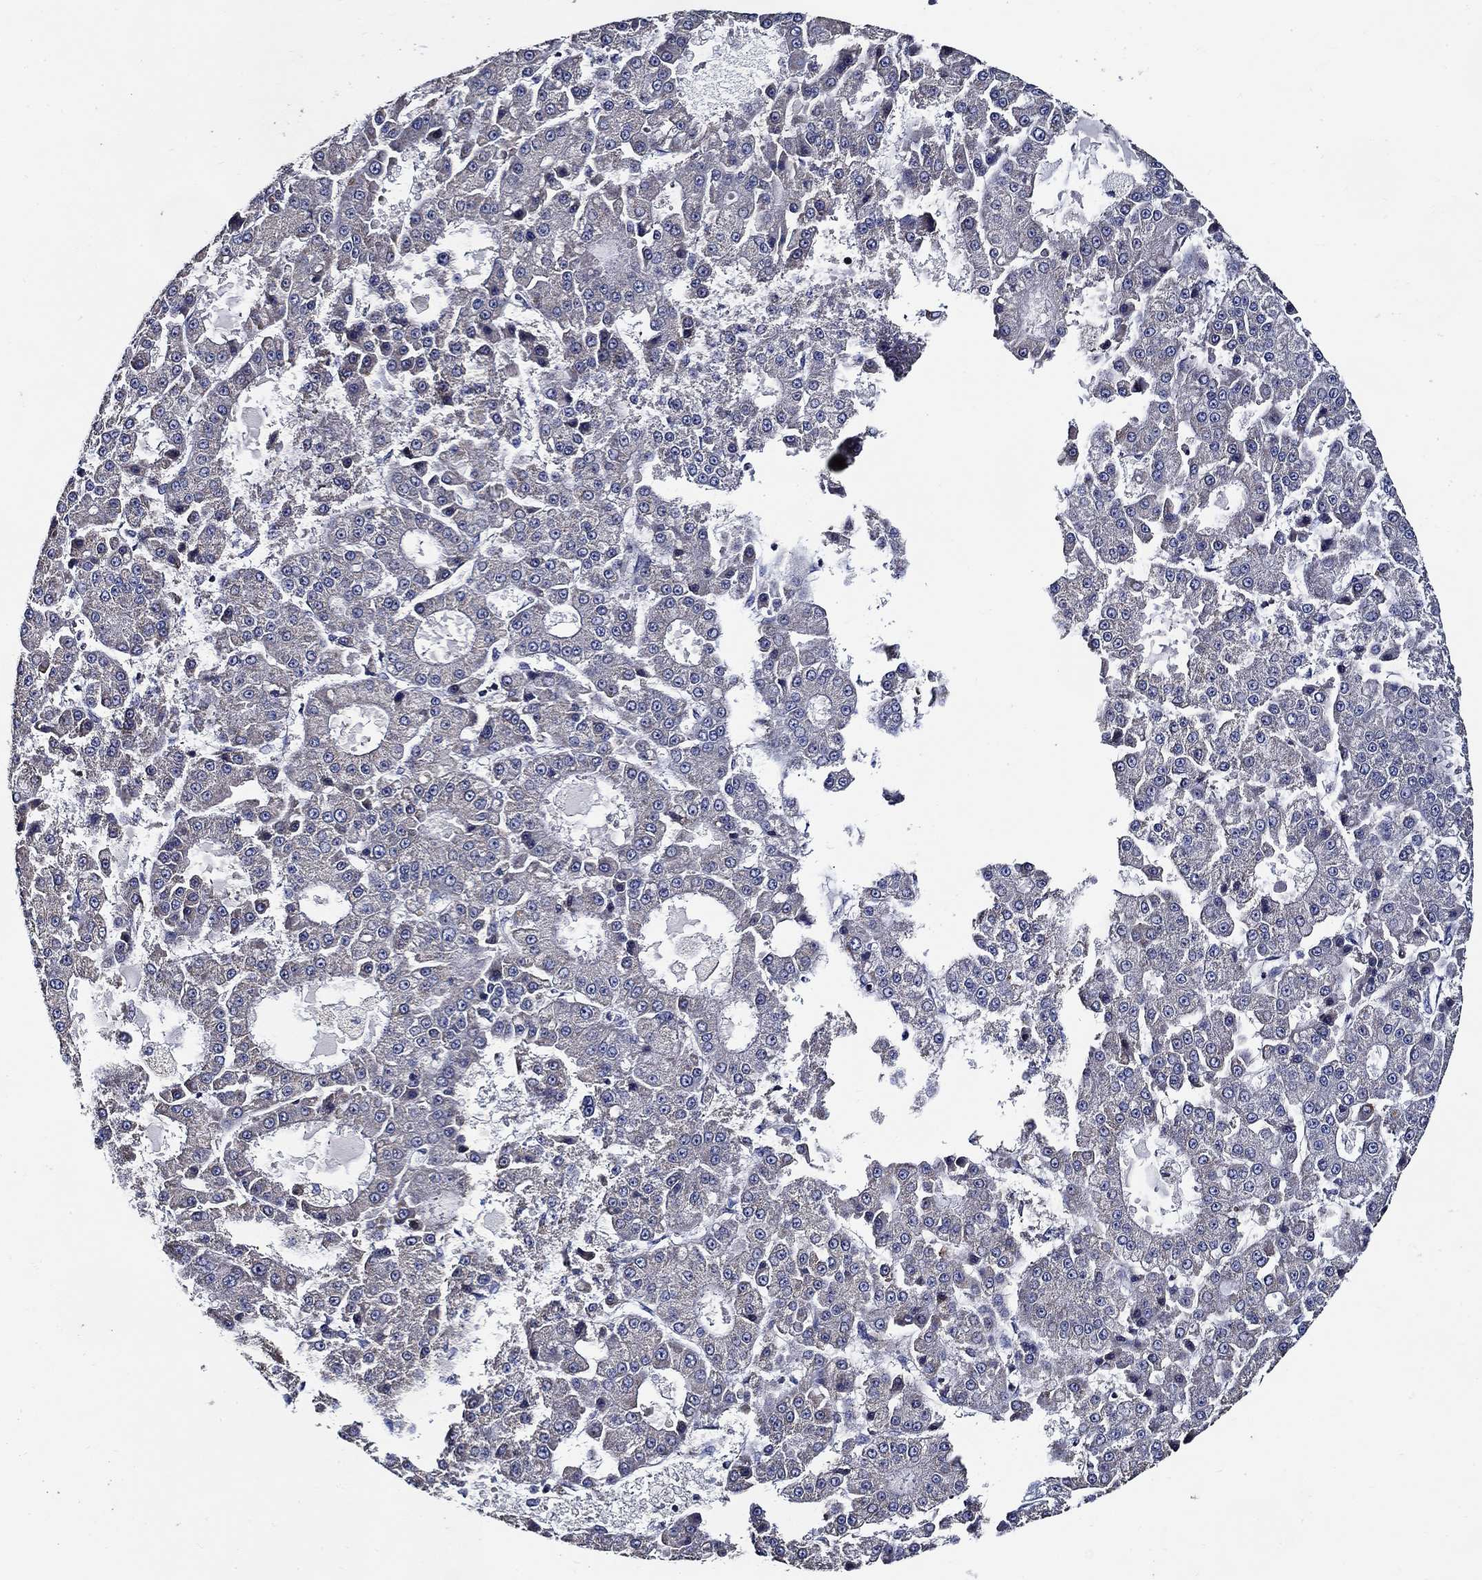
{"staining": {"intensity": "negative", "quantity": "none", "location": "none"}, "tissue": "liver cancer", "cell_type": "Tumor cells", "image_type": "cancer", "snomed": [{"axis": "morphology", "description": "Carcinoma, Hepatocellular, NOS"}, {"axis": "topography", "description": "Liver"}], "caption": "The immunohistochemistry (IHC) photomicrograph has no significant expression in tumor cells of liver cancer (hepatocellular carcinoma) tissue.", "gene": "WDR53", "patient": {"sex": "male", "age": 70}}